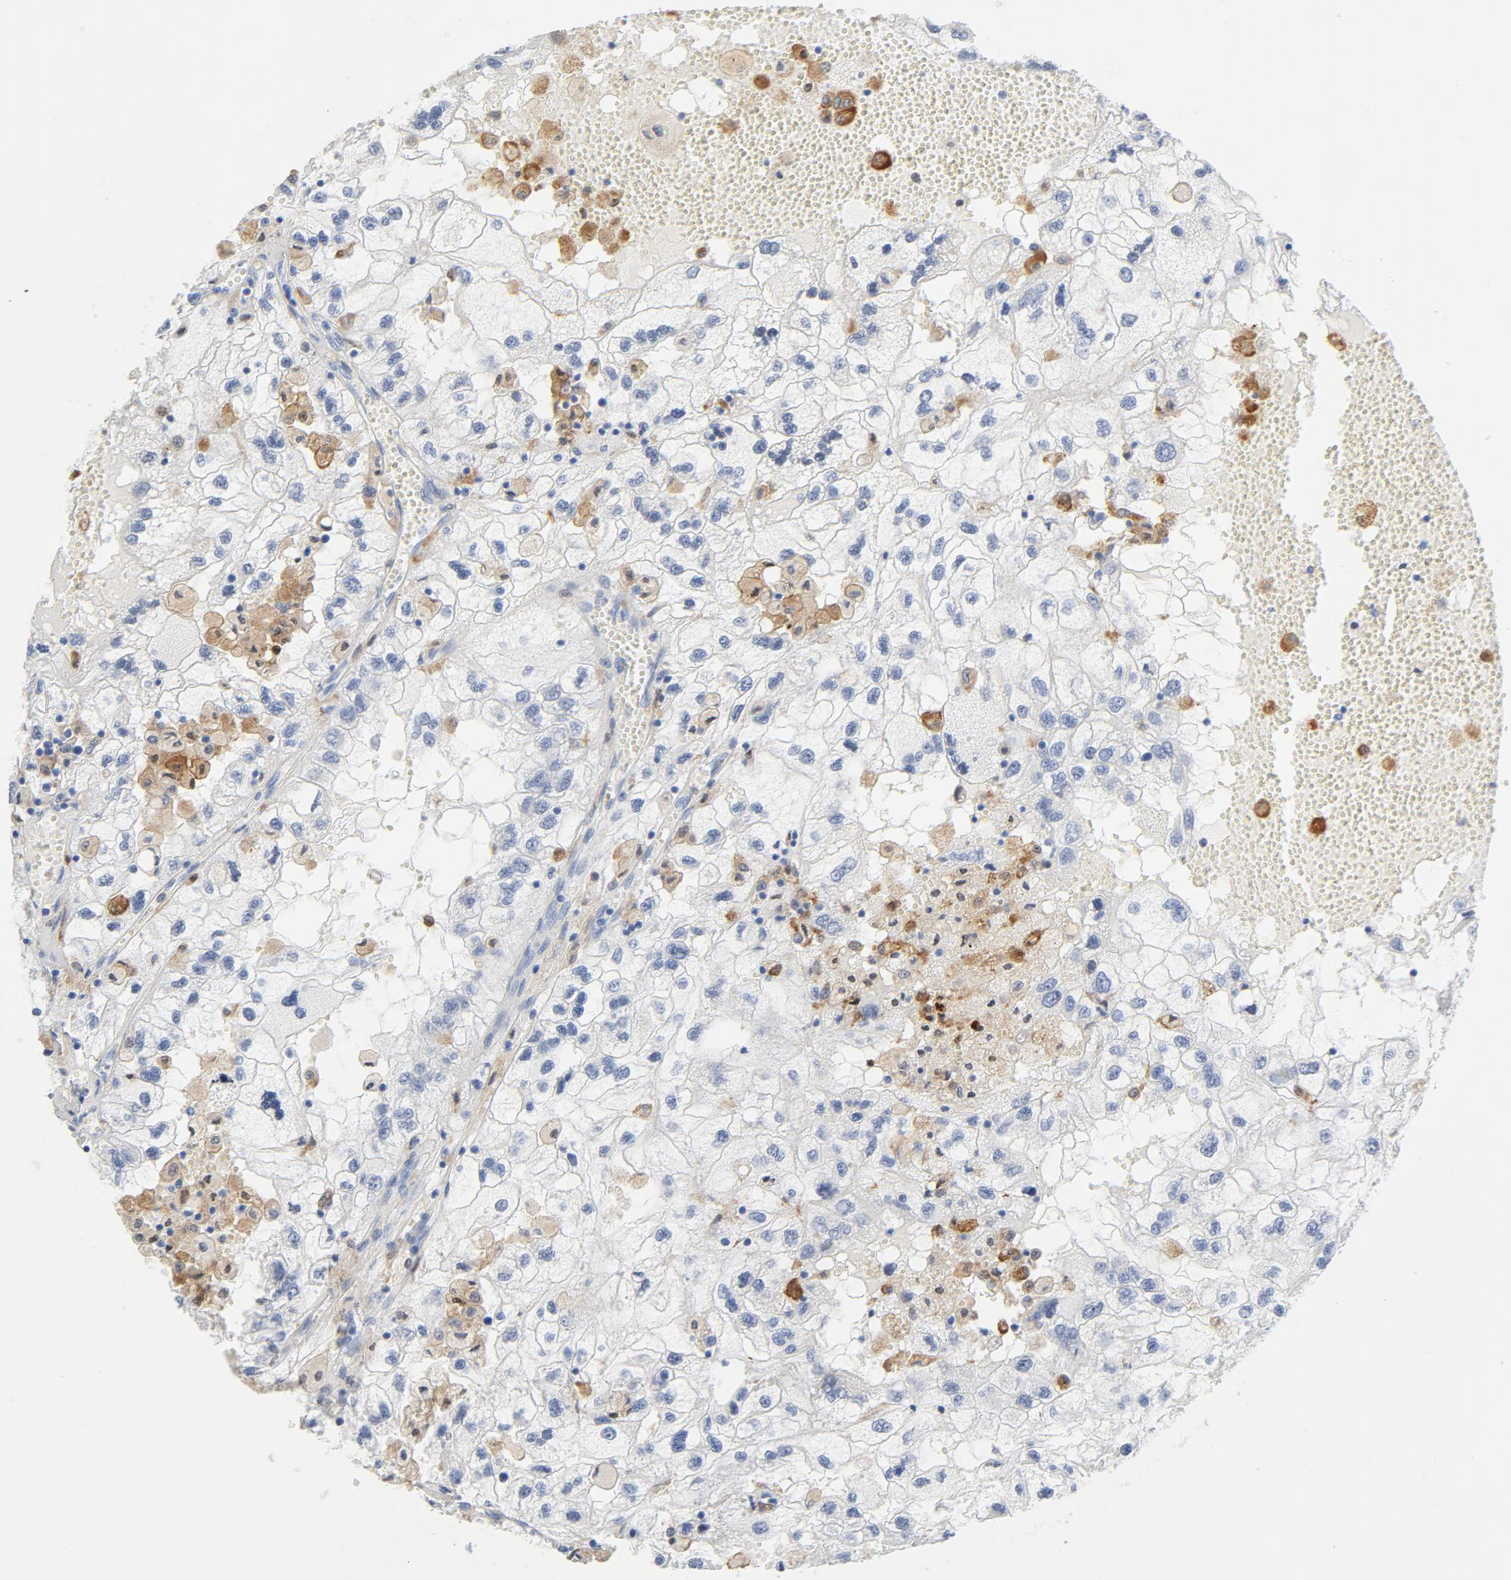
{"staining": {"intensity": "negative", "quantity": "none", "location": "none"}, "tissue": "renal cancer", "cell_type": "Tumor cells", "image_type": "cancer", "snomed": [{"axis": "morphology", "description": "Normal tissue, NOS"}, {"axis": "morphology", "description": "Adenocarcinoma, NOS"}, {"axis": "topography", "description": "Kidney"}], "caption": "IHC of human renal adenocarcinoma exhibits no staining in tumor cells.", "gene": "NCF1", "patient": {"sex": "male", "age": 71}}